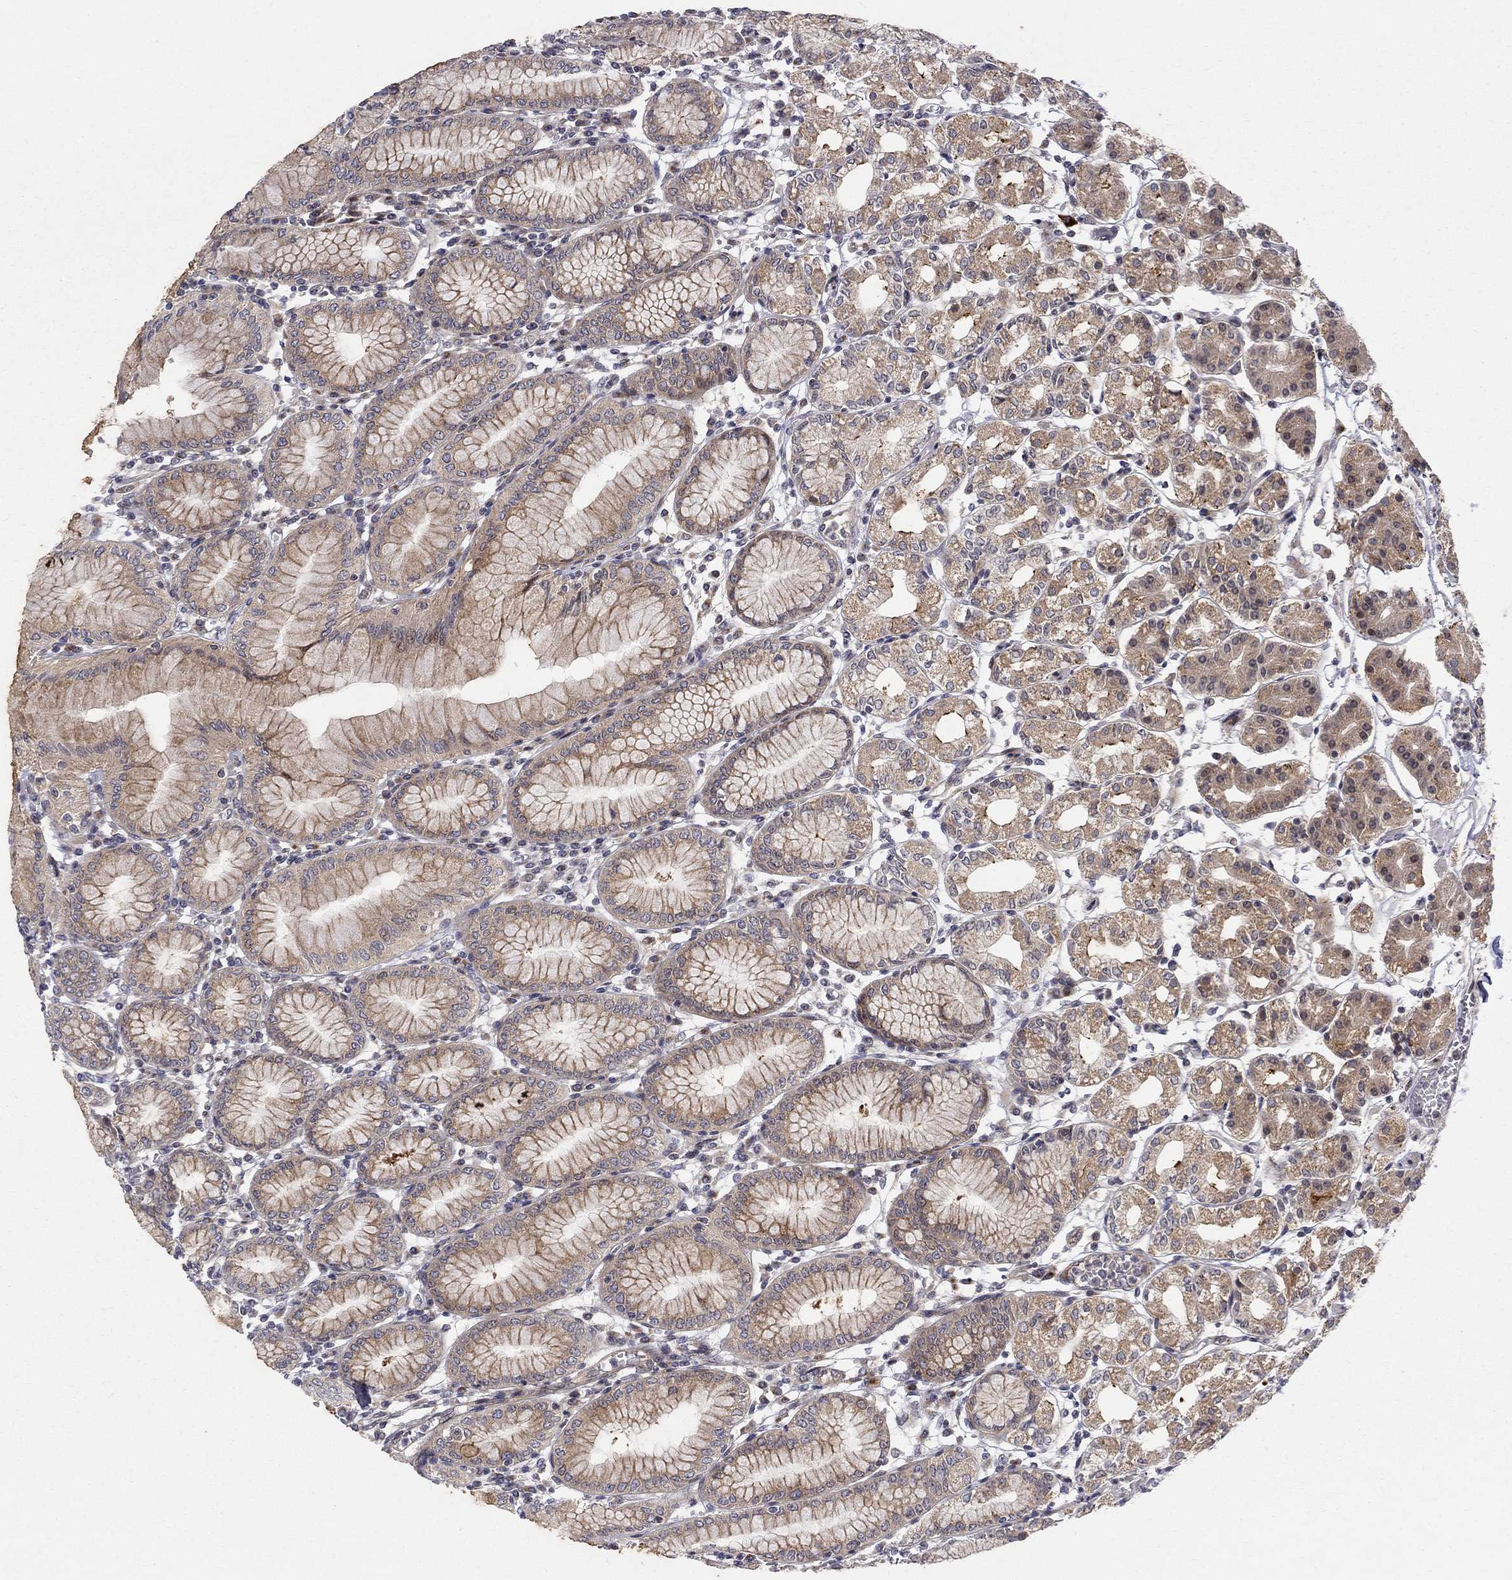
{"staining": {"intensity": "moderate", "quantity": "25%-75%", "location": "cytoplasmic/membranous"}, "tissue": "stomach", "cell_type": "Glandular cells", "image_type": "normal", "snomed": [{"axis": "morphology", "description": "Normal tissue, NOS"}, {"axis": "topography", "description": "Skeletal muscle"}, {"axis": "topography", "description": "Stomach"}], "caption": "Approximately 25%-75% of glandular cells in benign human stomach show moderate cytoplasmic/membranous protein staining as visualized by brown immunohistochemical staining.", "gene": "WDR19", "patient": {"sex": "female", "age": 57}}